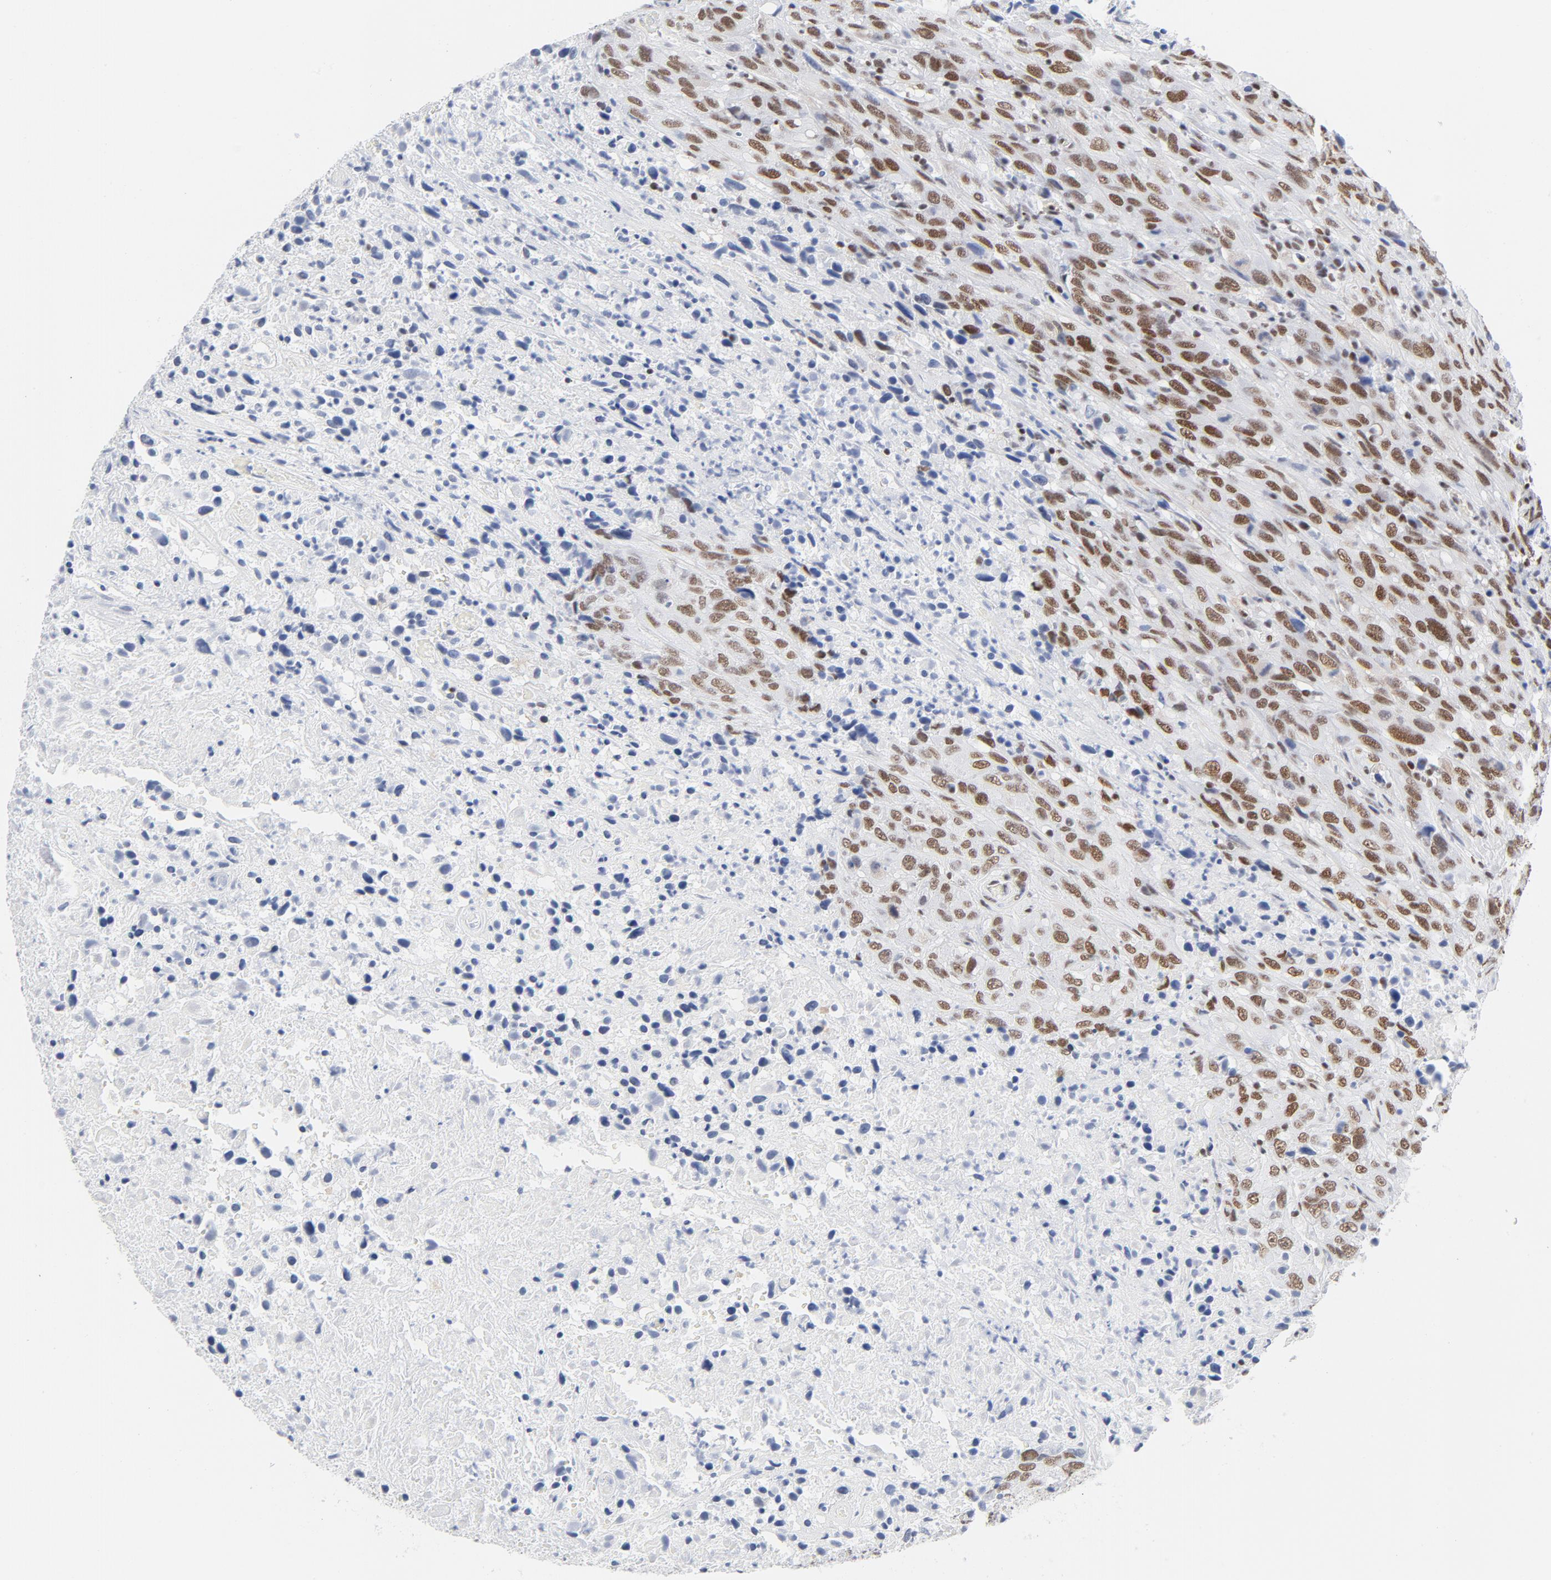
{"staining": {"intensity": "moderate", "quantity": ">75%", "location": "nuclear"}, "tissue": "urothelial cancer", "cell_type": "Tumor cells", "image_type": "cancer", "snomed": [{"axis": "morphology", "description": "Urothelial carcinoma, High grade"}, {"axis": "topography", "description": "Urinary bladder"}], "caption": "Immunohistochemistry photomicrograph of neoplastic tissue: urothelial carcinoma (high-grade) stained using immunohistochemistry (IHC) exhibits medium levels of moderate protein expression localized specifically in the nuclear of tumor cells, appearing as a nuclear brown color.", "gene": "ATF2", "patient": {"sex": "male", "age": 61}}